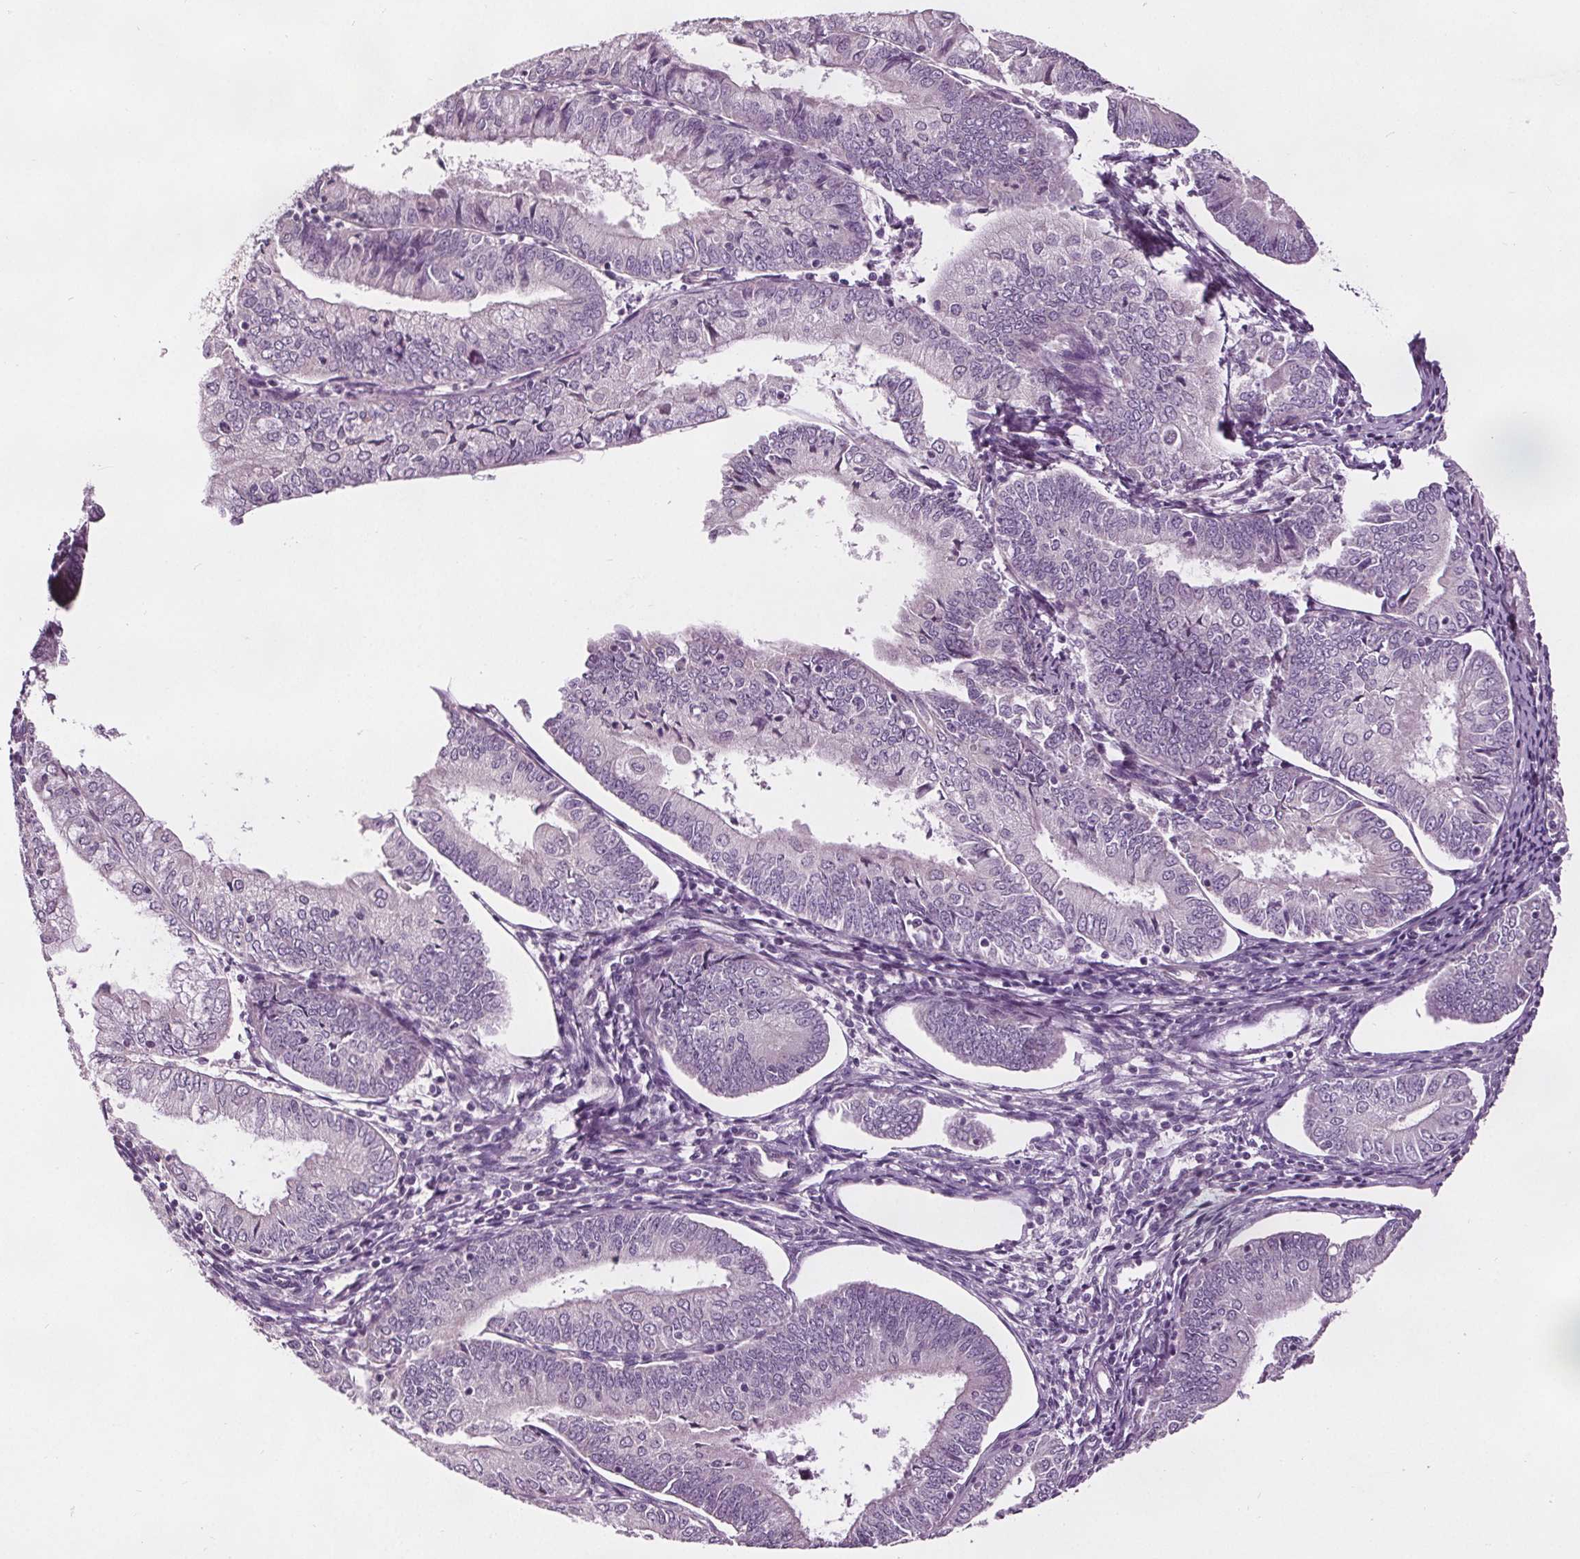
{"staining": {"intensity": "negative", "quantity": "none", "location": "none"}, "tissue": "endometrial cancer", "cell_type": "Tumor cells", "image_type": "cancer", "snomed": [{"axis": "morphology", "description": "Adenocarcinoma, NOS"}, {"axis": "topography", "description": "Endometrium"}], "caption": "This histopathology image is of adenocarcinoma (endometrial) stained with immunohistochemistry (IHC) to label a protein in brown with the nuclei are counter-stained blue. There is no positivity in tumor cells.", "gene": "RASA1", "patient": {"sex": "female", "age": 55}}